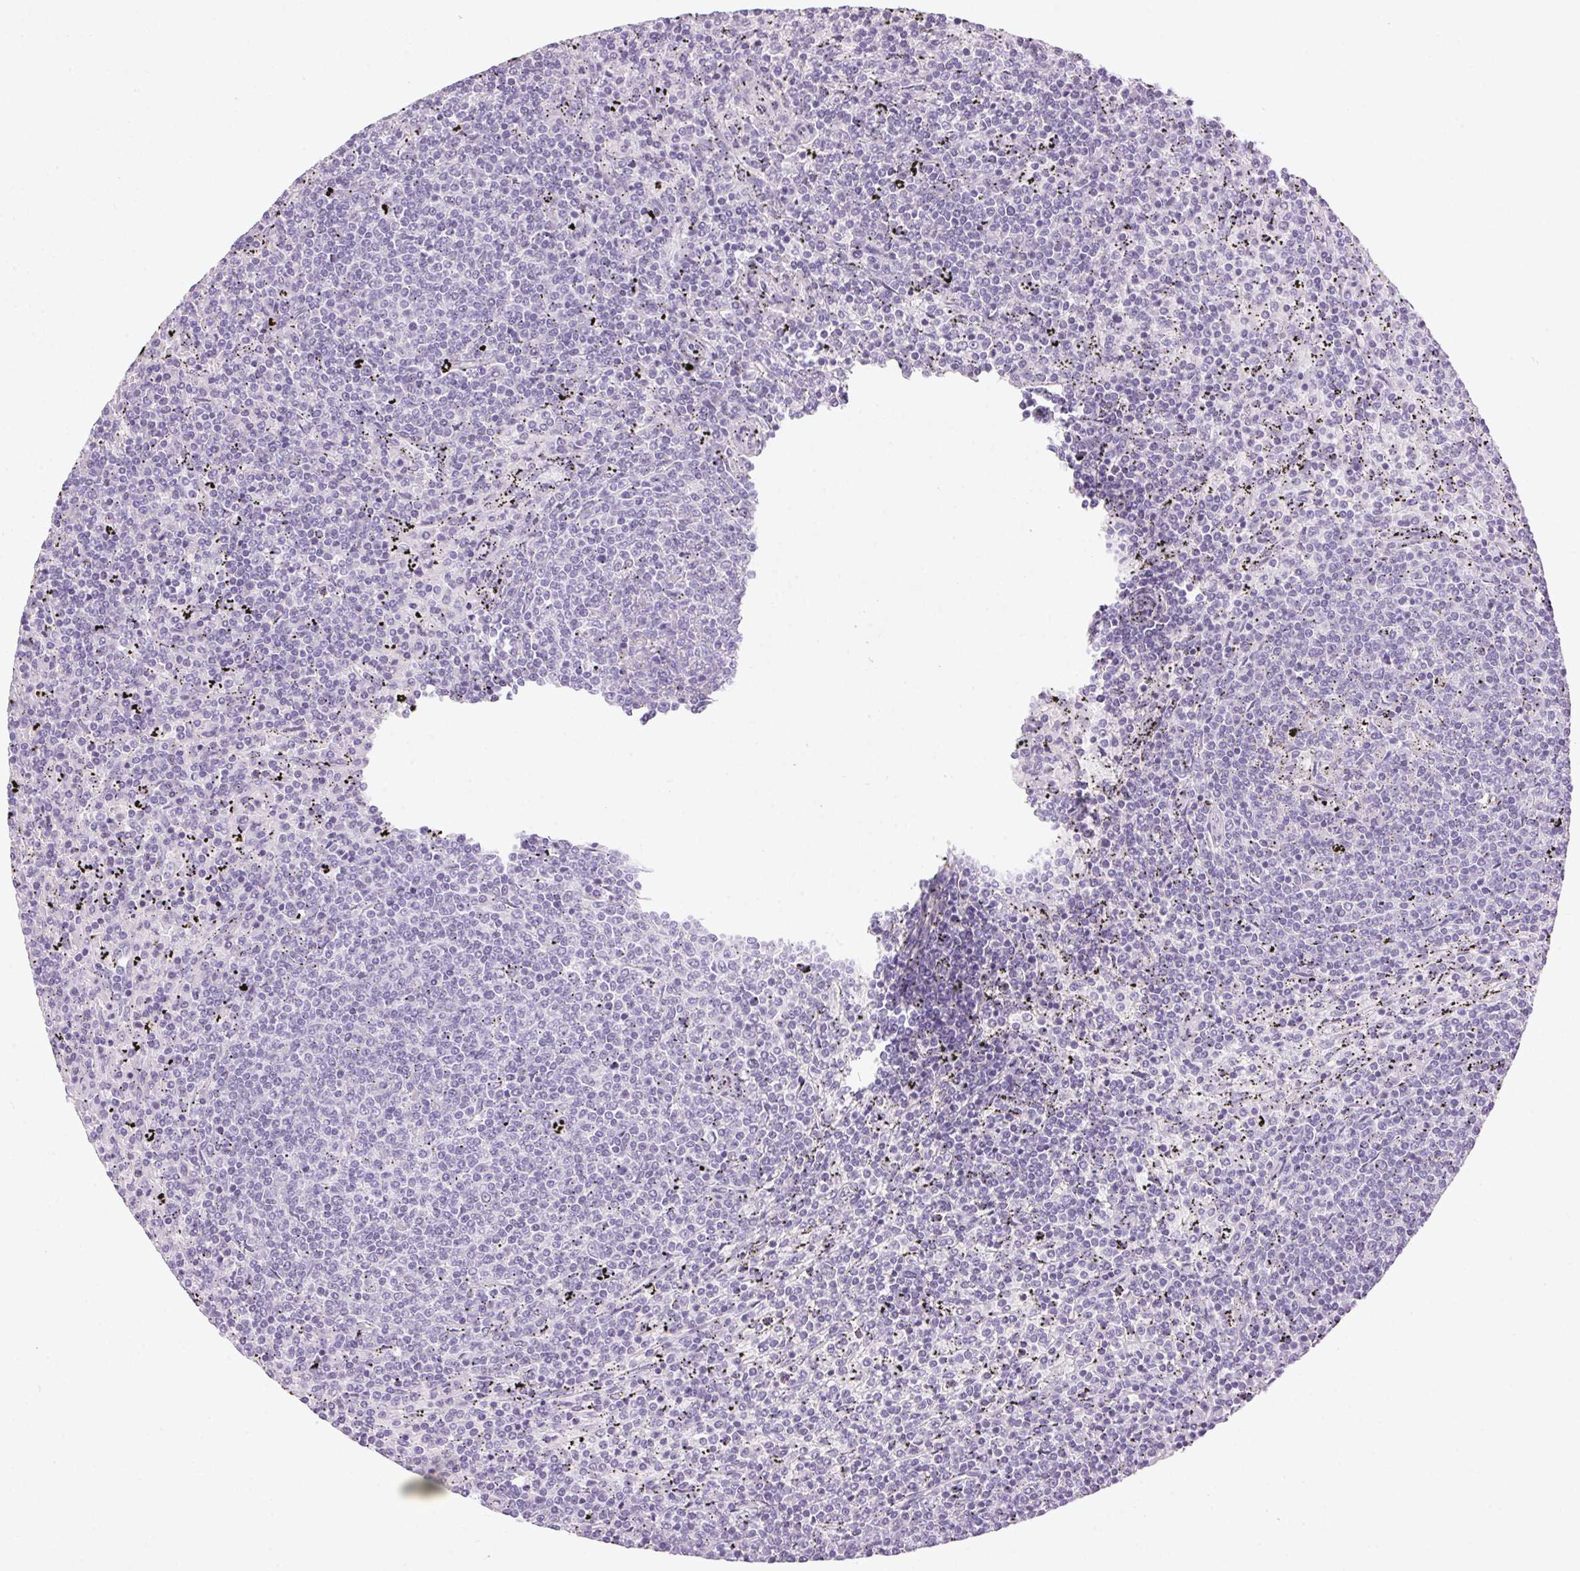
{"staining": {"intensity": "negative", "quantity": "none", "location": "none"}, "tissue": "lymphoma", "cell_type": "Tumor cells", "image_type": "cancer", "snomed": [{"axis": "morphology", "description": "Malignant lymphoma, non-Hodgkin's type, Low grade"}, {"axis": "topography", "description": "Spleen"}], "caption": "Human malignant lymphoma, non-Hodgkin's type (low-grade) stained for a protein using IHC reveals no positivity in tumor cells.", "gene": "POPDC2", "patient": {"sex": "female", "age": 50}}